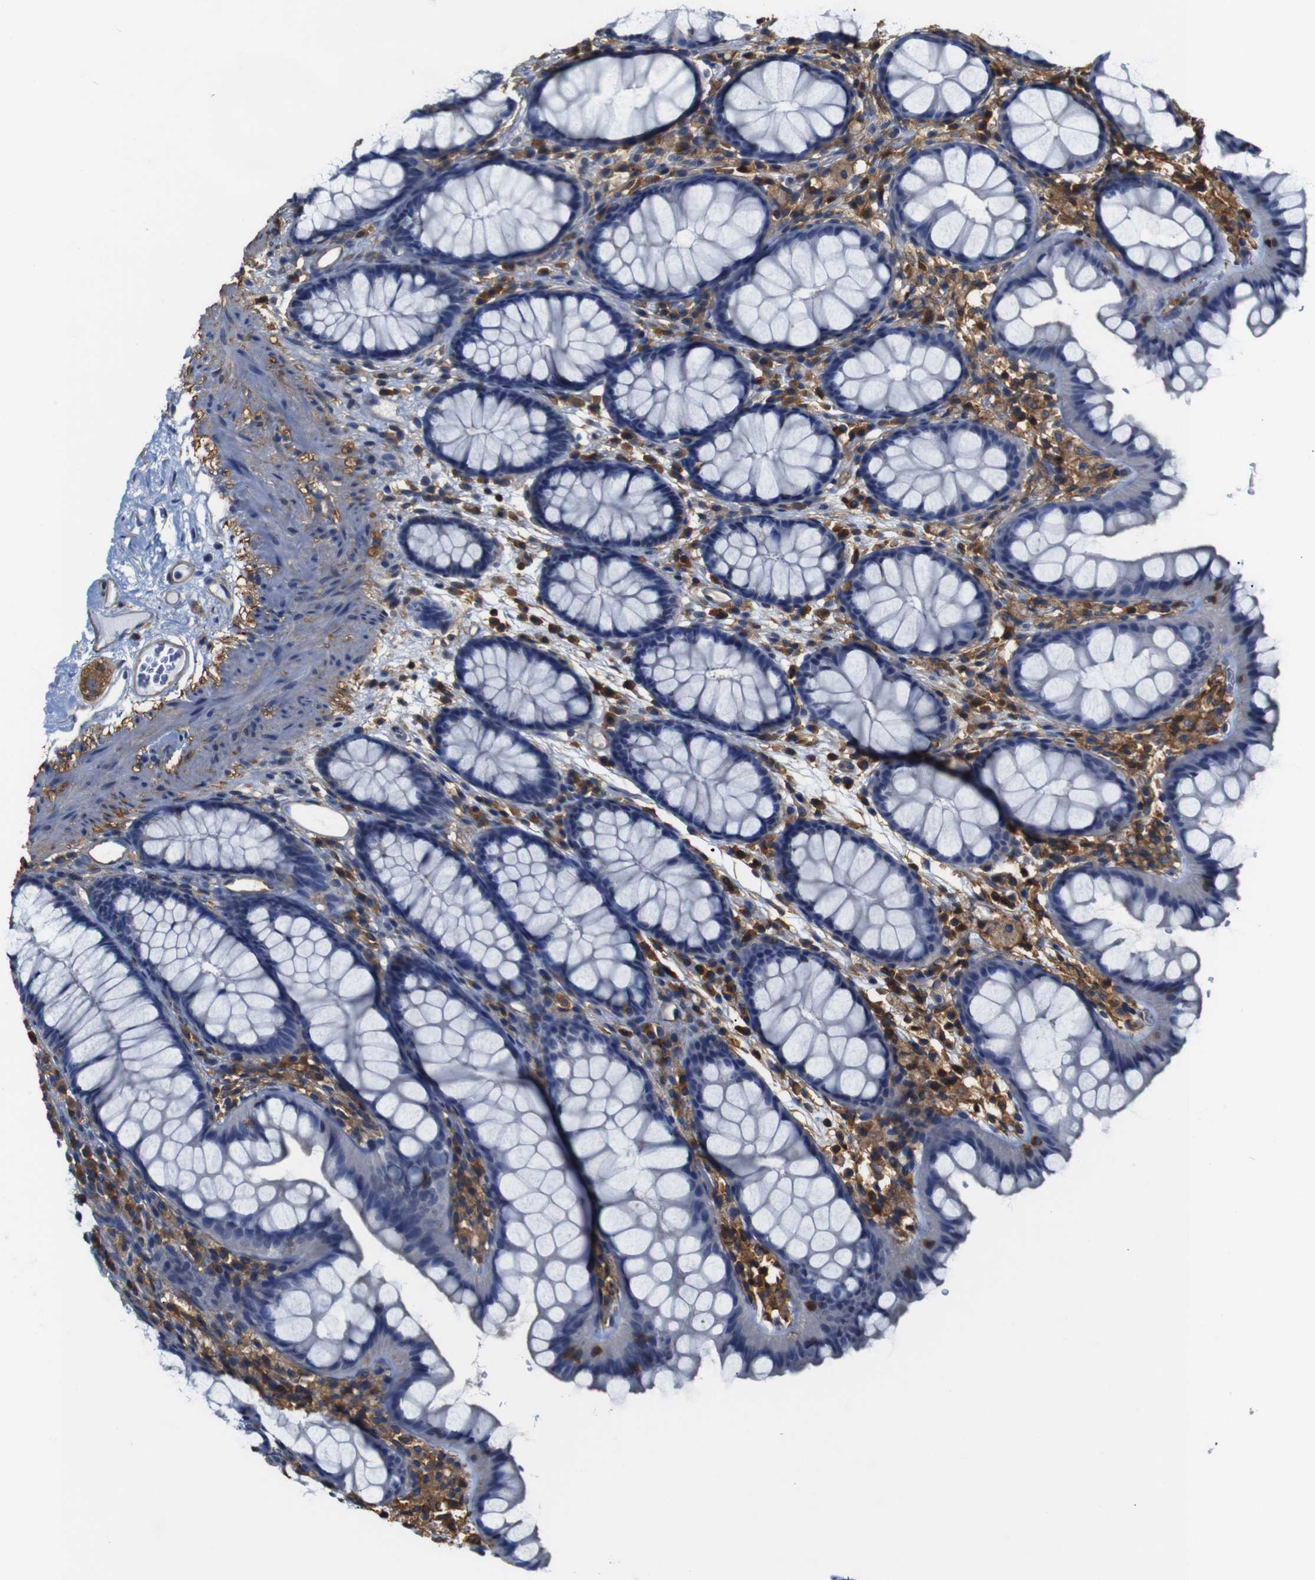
{"staining": {"intensity": "weak", "quantity": ">75%", "location": "cytoplasmic/membranous"}, "tissue": "colon", "cell_type": "Endothelial cells", "image_type": "normal", "snomed": [{"axis": "morphology", "description": "Normal tissue, NOS"}, {"axis": "topography", "description": "Colon"}], "caption": "A low amount of weak cytoplasmic/membranous positivity is present in approximately >75% of endothelial cells in benign colon. The staining was performed using DAB (3,3'-diaminobenzidine) to visualize the protein expression in brown, while the nuclei were stained in blue with hematoxylin (Magnification: 20x).", "gene": "PI4KA", "patient": {"sex": "female", "age": 55}}